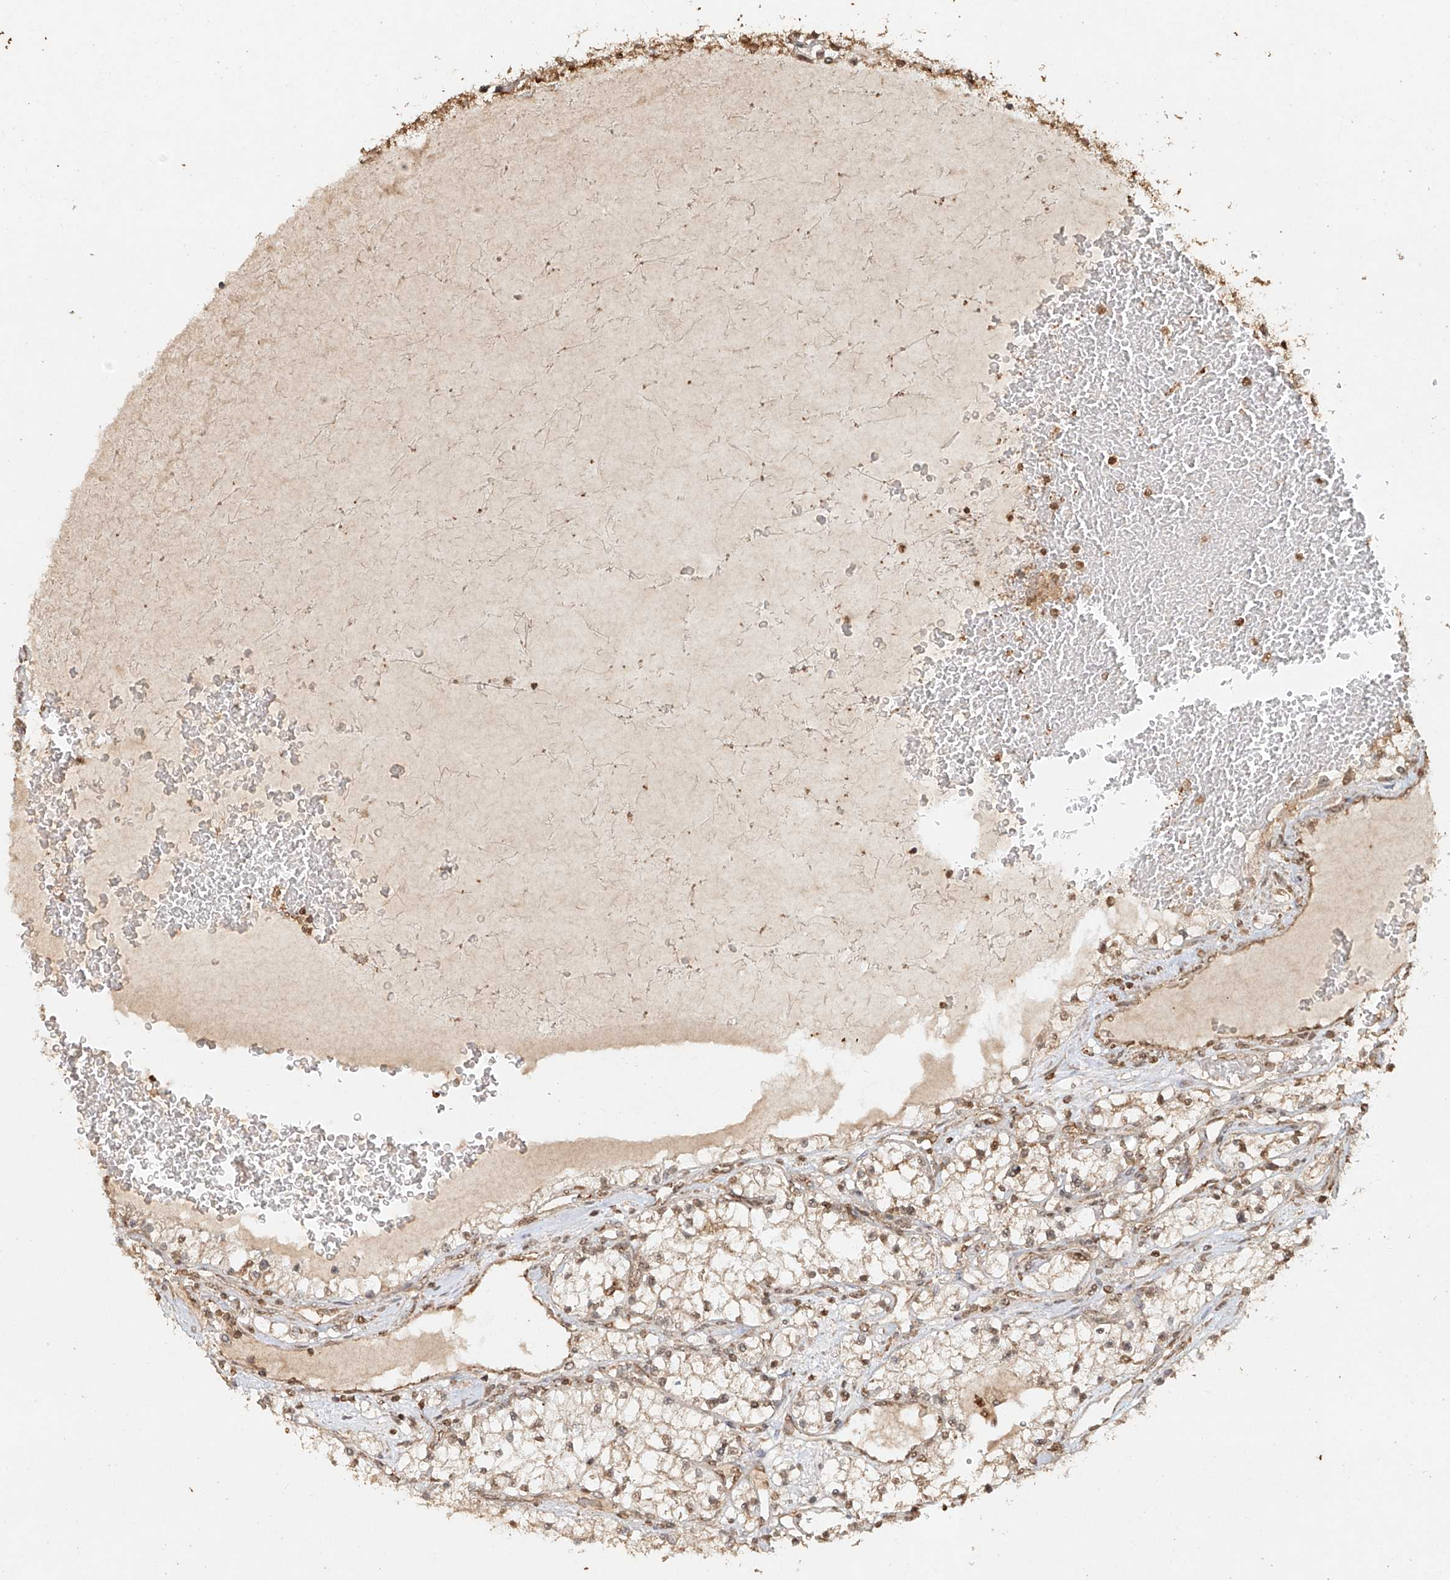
{"staining": {"intensity": "weak", "quantity": ">75%", "location": "cytoplasmic/membranous,nuclear"}, "tissue": "renal cancer", "cell_type": "Tumor cells", "image_type": "cancer", "snomed": [{"axis": "morphology", "description": "Adenocarcinoma, NOS"}, {"axis": "topography", "description": "Kidney"}], "caption": "Immunohistochemistry (IHC) (DAB (3,3'-diaminobenzidine)) staining of human renal adenocarcinoma shows weak cytoplasmic/membranous and nuclear protein expression in about >75% of tumor cells.", "gene": "TIGAR", "patient": {"sex": "male", "age": 68}}